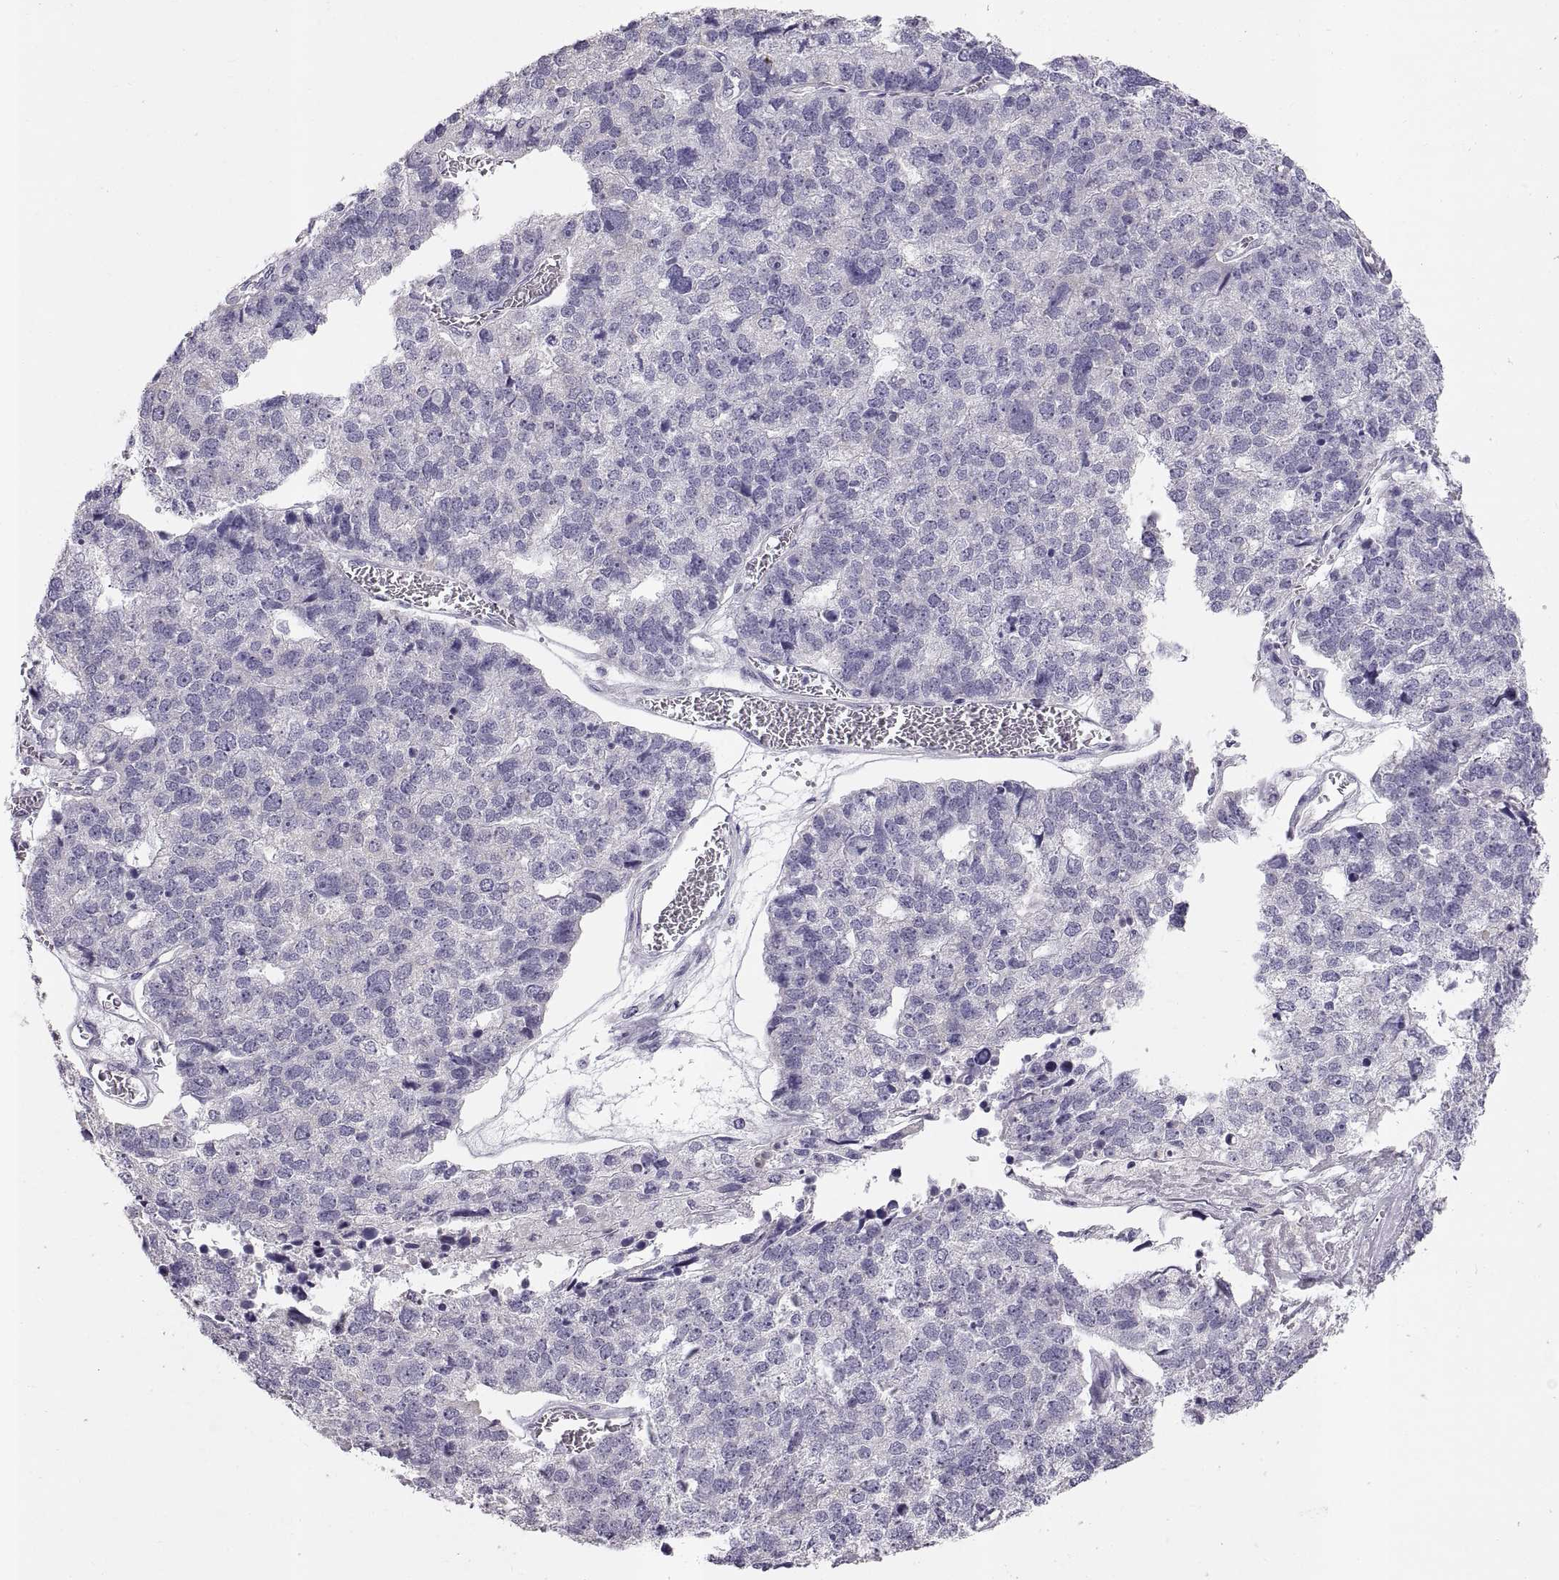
{"staining": {"intensity": "negative", "quantity": "none", "location": "none"}, "tissue": "stomach cancer", "cell_type": "Tumor cells", "image_type": "cancer", "snomed": [{"axis": "morphology", "description": "Adenocarcinoma, NOS"}, {"axis": "topography", "description": "Stomach"}], "caption": "DAB (3,3'-diaminobenzidine) immunohistochemical staining of human adenocarcinoma (stomach) shows no significant staining in tumor cells. (DAB (3,3'-diaminobenzidine) immunohistochemistry (IHC), high magnification).", "gene": "WBP2NL", "patient": {"sex": "male", "age": 69}}